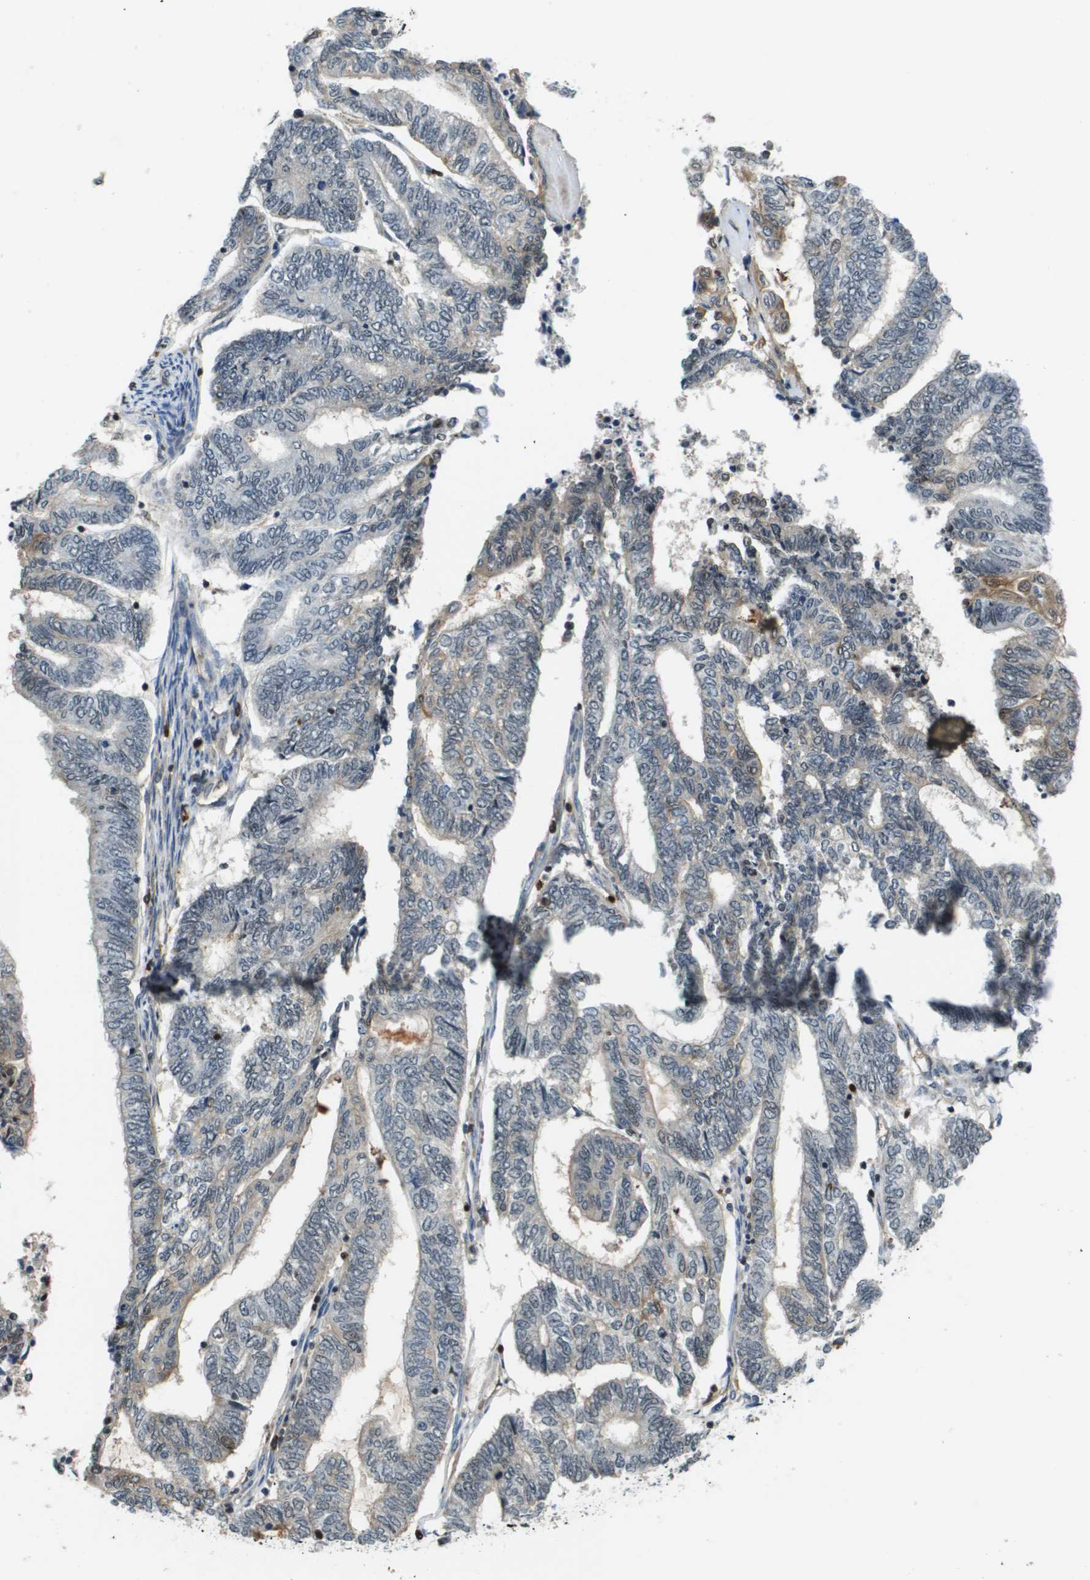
{"staining": {"intensity": "moderate", "quantity": "<25%", "location": "cytoplasmic/membranous"}, "tissue": "endometrial cancer", "cell_type": "Tumor cells", "image_type": "cancer", "snomed": [{"axis": "morphology", "description": "Adenocarcinoma, NOS"}, {"axis": "topography", "description": "Uterus"}, {"axis": "topography", "description": "Endometrium"}], "caption": "Endometrial cancer (adenocarcinoma) stained with a protein marker demonstrates moderate staining in tumor cells.", "gene": "EP400", "patient": {"sex": "female", "age": 70}}